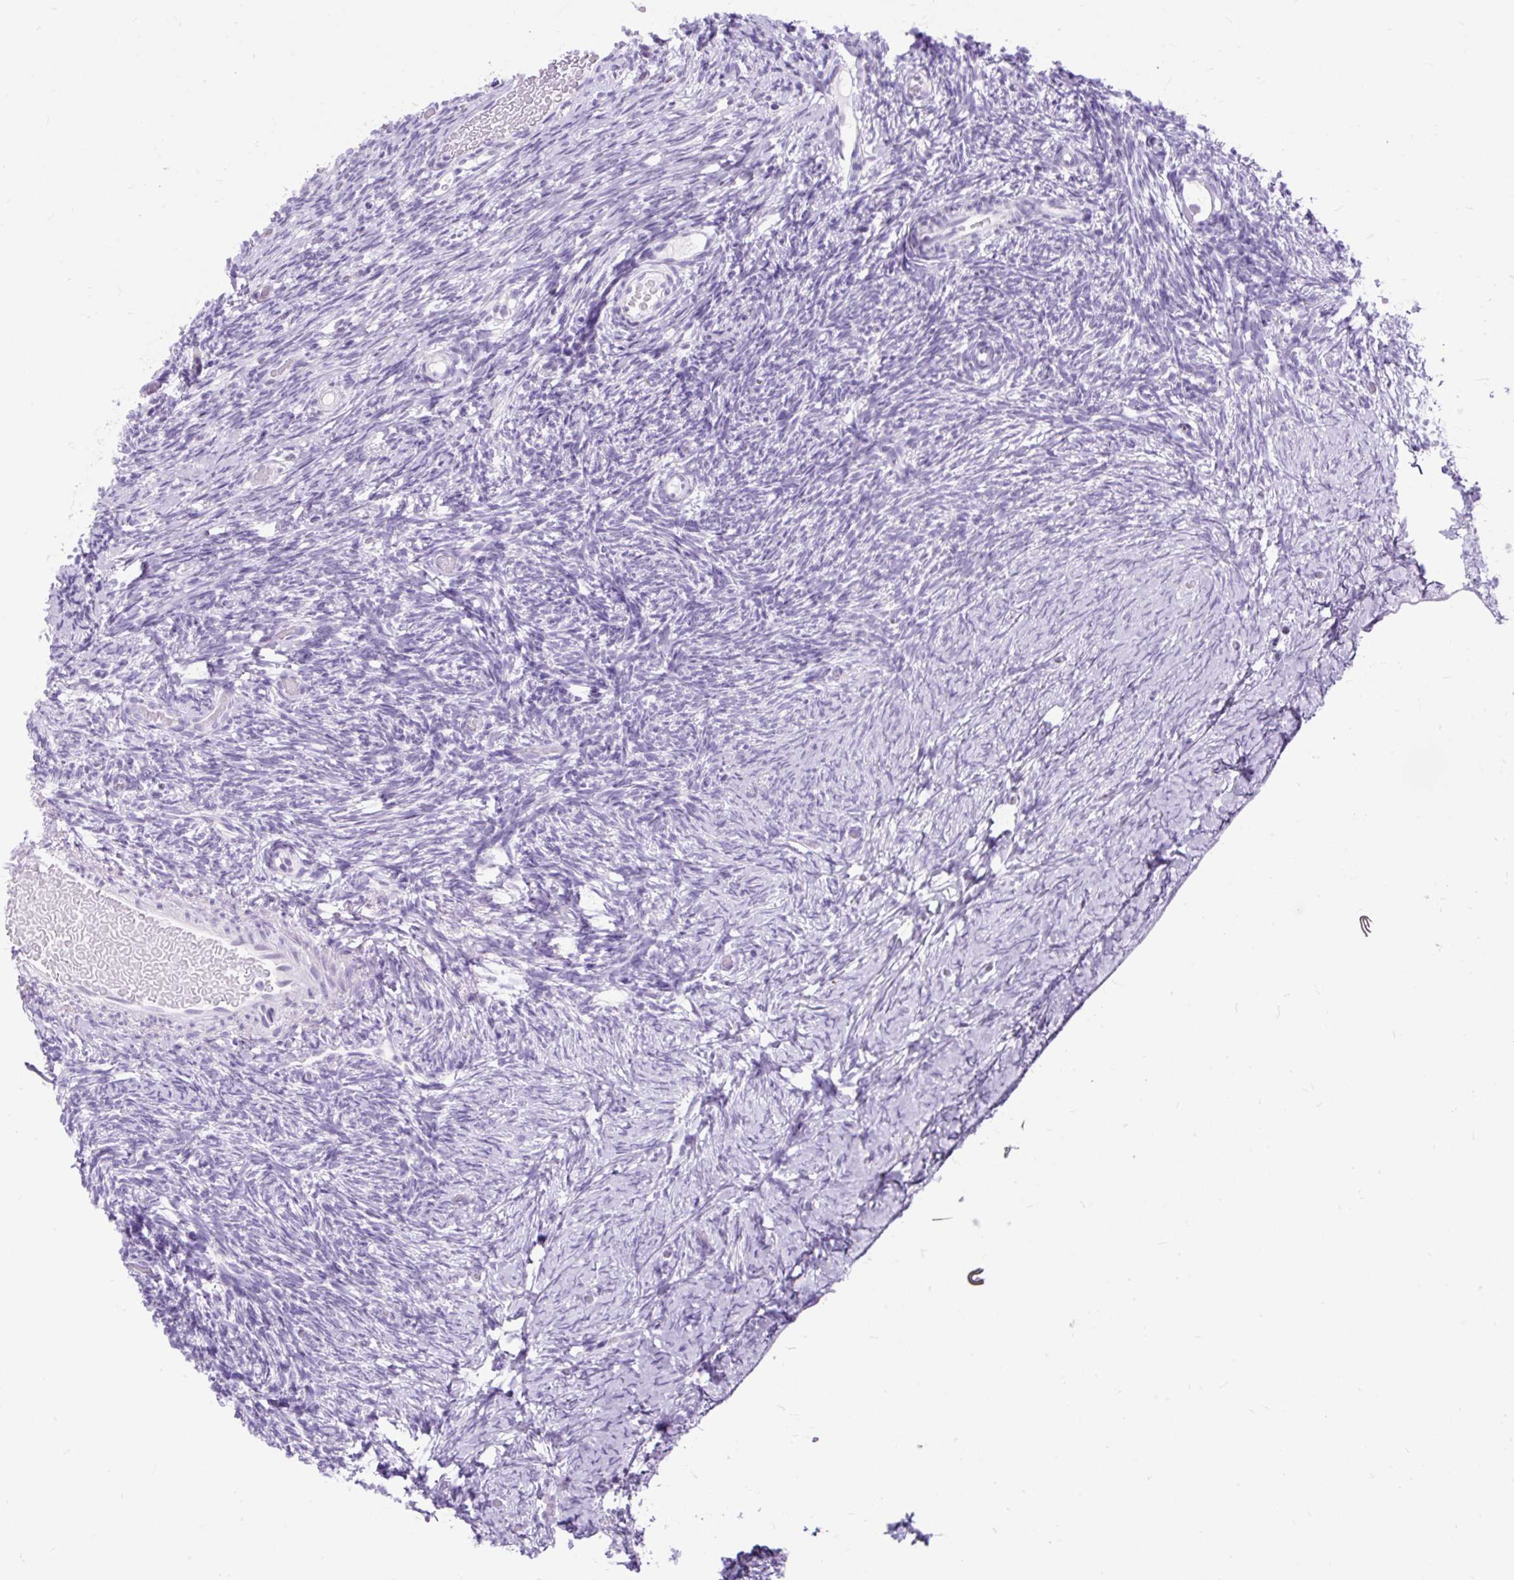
{"staining": {"intensity": "negative", "quantity": "none", "location": "none"}, "tissue": "ovary", "cell_type": "Ovarian stroma cells", "image_type": "normal", "snomed": [{"axis": "morphology", "description": "Normal tissue, NOS"}, {"axis": "topography", "description": "Ovary"}], "caption": "Immunohistochemistry (IHC) image of normal human ovary stained for a protein (brown), which displays no staining in ovarian stroma cells.", "gene": "SCGB1A1", "patient": {"sex": "female", "age": 39}}